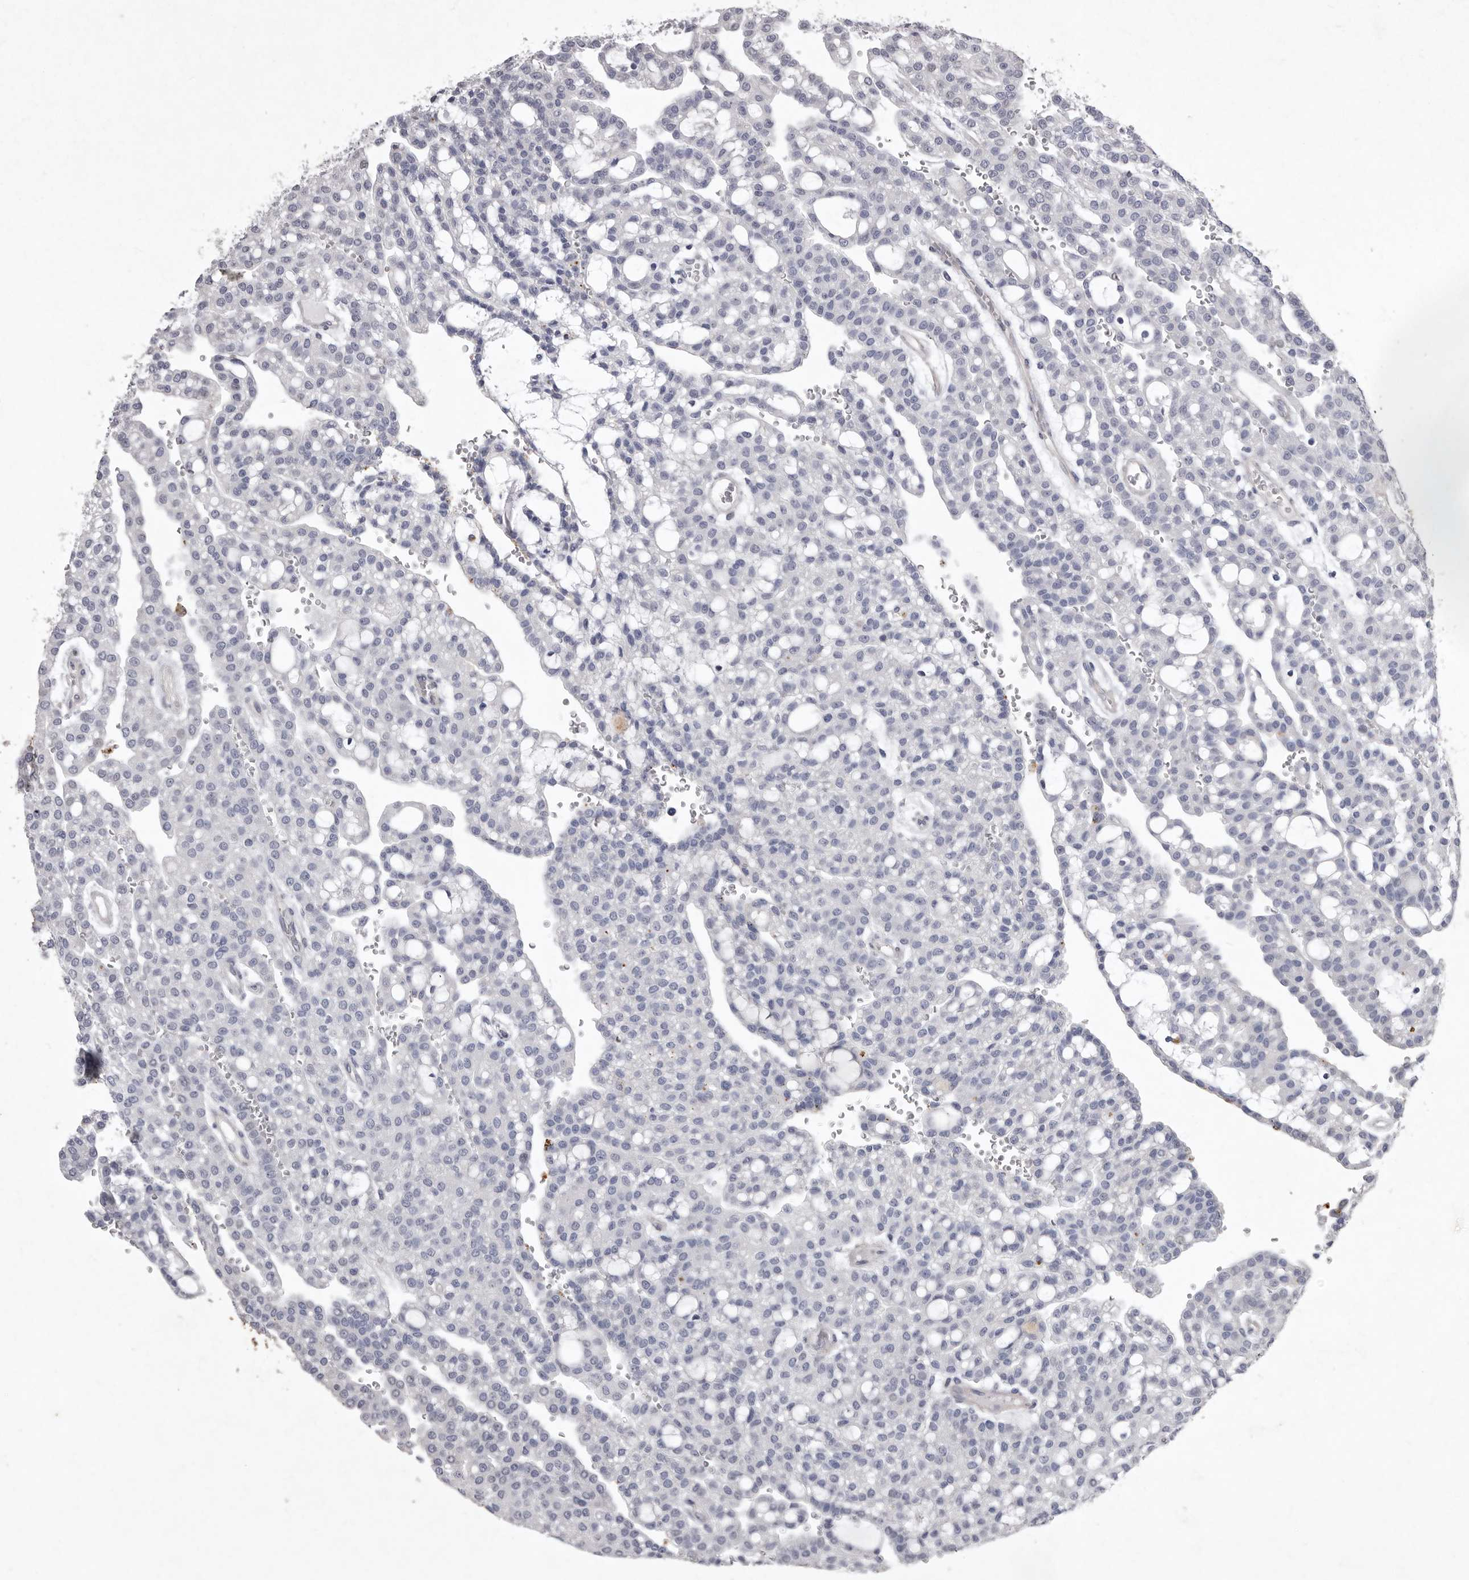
{"staining": {"intensity": "negative", "quantity": "none", "location": "none"}, "tissue": "renal cancer", "cell_type": "Tumor cells", "image_type": "cancer", "snomed": [{"axis": "morphology", "description": "Adenocarcinoma, NOS"}, {"axis": "topography", "description": "Kidney"}], "caption": "This image is of renal adenocarcinoma stained with immunohistochemistry to label a protein in brown with the nuclei are counter-stained blue. There is no staining in tumor cells.", "gene": "NKAIN4", "patient": {"sex": "male", "age": 63}}